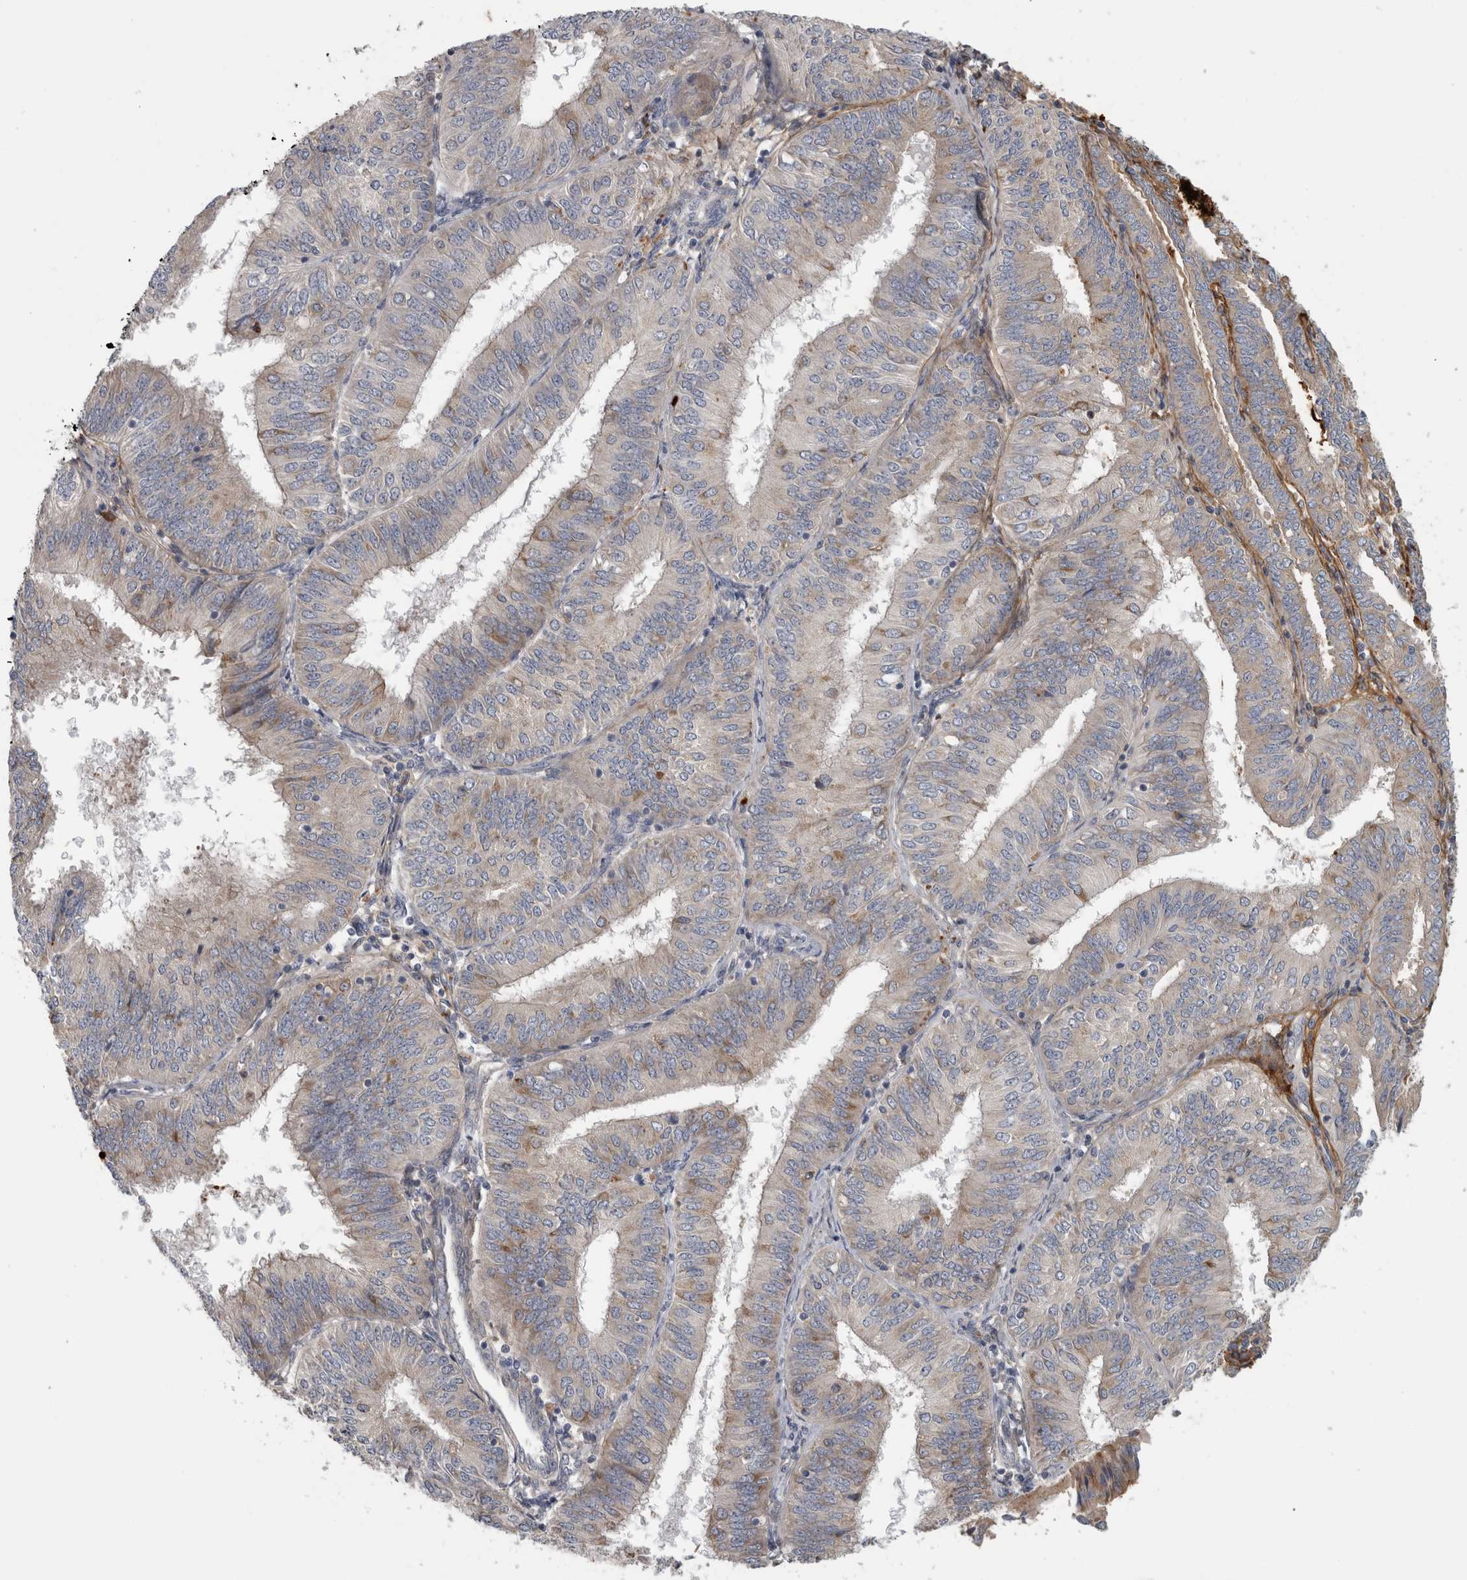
{"staining": {"intensity": "weak", "quantity": "25%-75%", "location": "cytoplasmic/membranous"}, "tissue": "endometrial cancer", "cell_type": "Tumor cells", "image_type": "cancer", "snomed": [{"axis": "morphology", "description": "Adenocarcinoma, NOS"}, {"axis": "topography", "description": "Endometrium"}], "caption": "Tumor cells demonstrate low levels of weak cytoplasmic/membranous positivity in approximately 25%-75% of cells in adenocarcinoma (endometrial).", "gene": "ATXN2", "patient": {"sex": "female", "age": 58}}